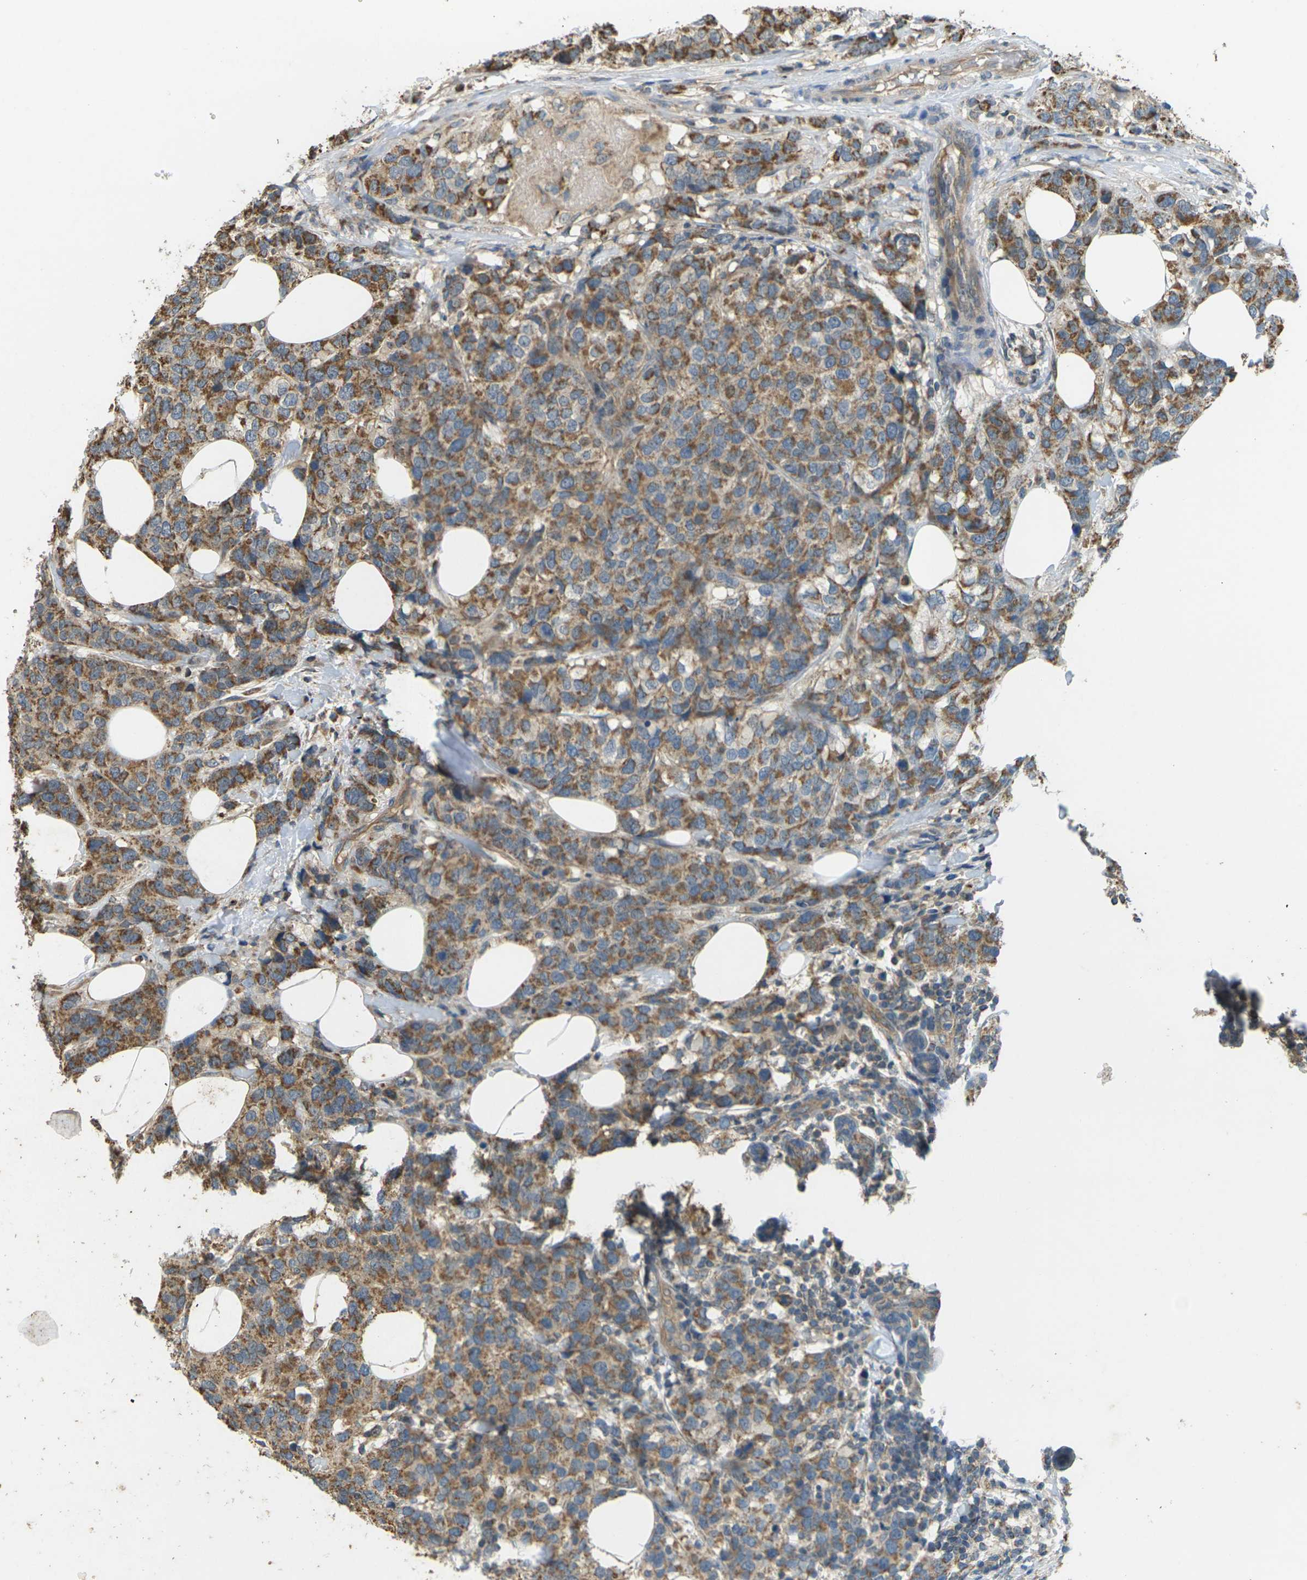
{"staining": {"intensity": "moderate", "quantity": ">75%", "location": "cytoplasmic/membranous"}, "tissue": "breast cancer", "cell_type": "Tumor cells", "image_type": "cancer", "snomed": [{"axis": "morphology", "description": "Lobular carcinoma"}, {"axis": "topography", "description": "Breast"}], "caption": "There is medium levels of moderate cytoplasmic/membranous expression in tumor cells of lobular carcinoma (breast), as demonstrated by immunohistochemical staining (brown color).", "gene": "KSR1", "patient": {"sex": "female", "age": 59}}